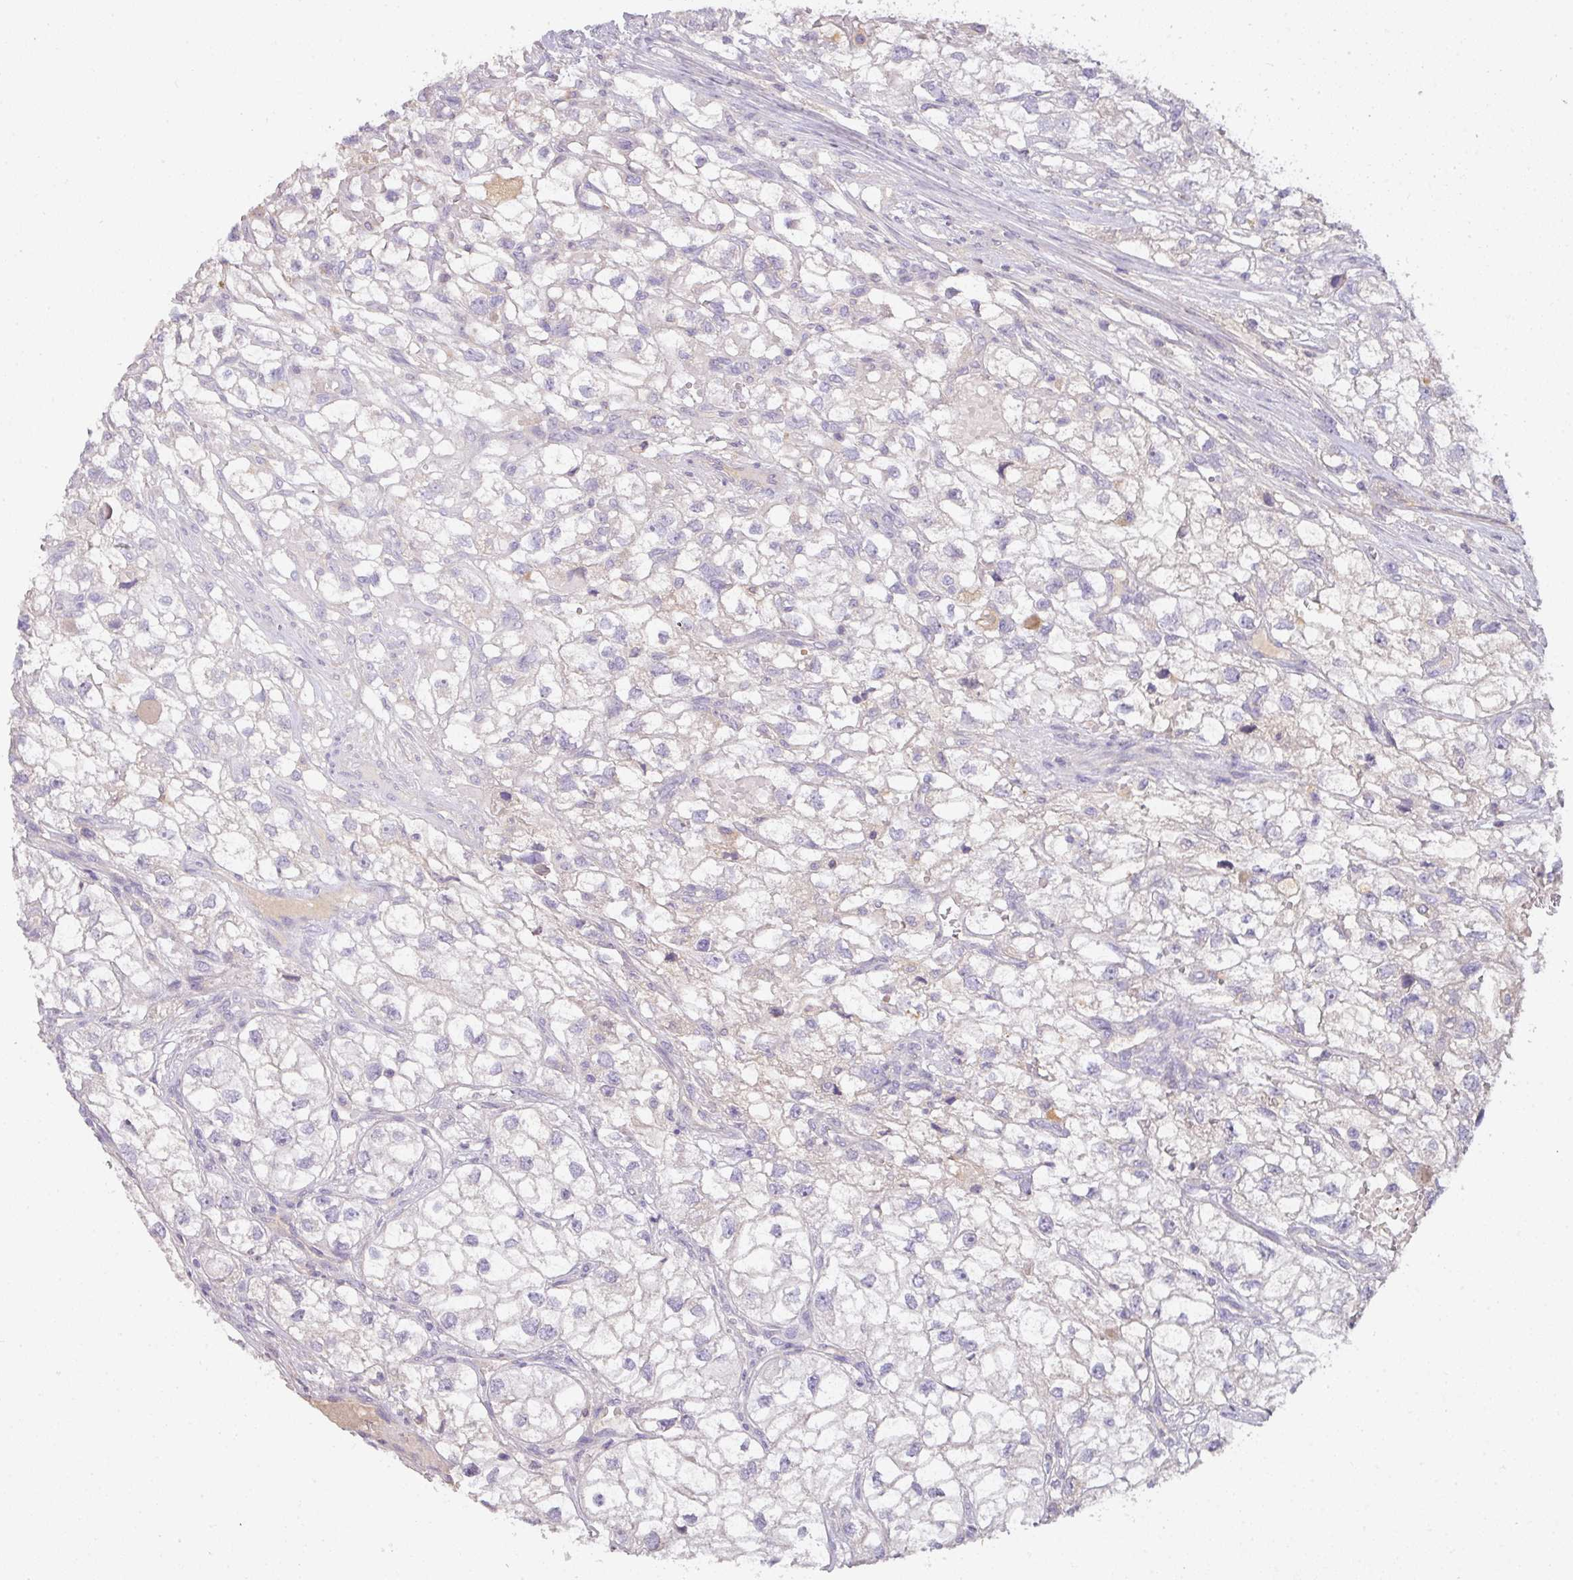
{"staining": {"intensity": "negative", "quantity": "none", "location": "none"}, "tissue": "renal cancer", "cell_type": "Tumor cells", "image_type": "cancer", "snomed": [{"axis": "morphology", "description": "Adenocarcinoma, NOS"}, {"axis": "topography", "description": "Kidney"}], "caption": "Renal cancer was stained to show a protein in brown. There is no significant staining in tumor cells. The staining was performed using DAB to visualize the protein expression in brown, while the nuclei were stained in blue with hematoxylin (Magnification: 20x).", "gene": "ZNF266", "patient": {"sex": "male", "age": 59}}